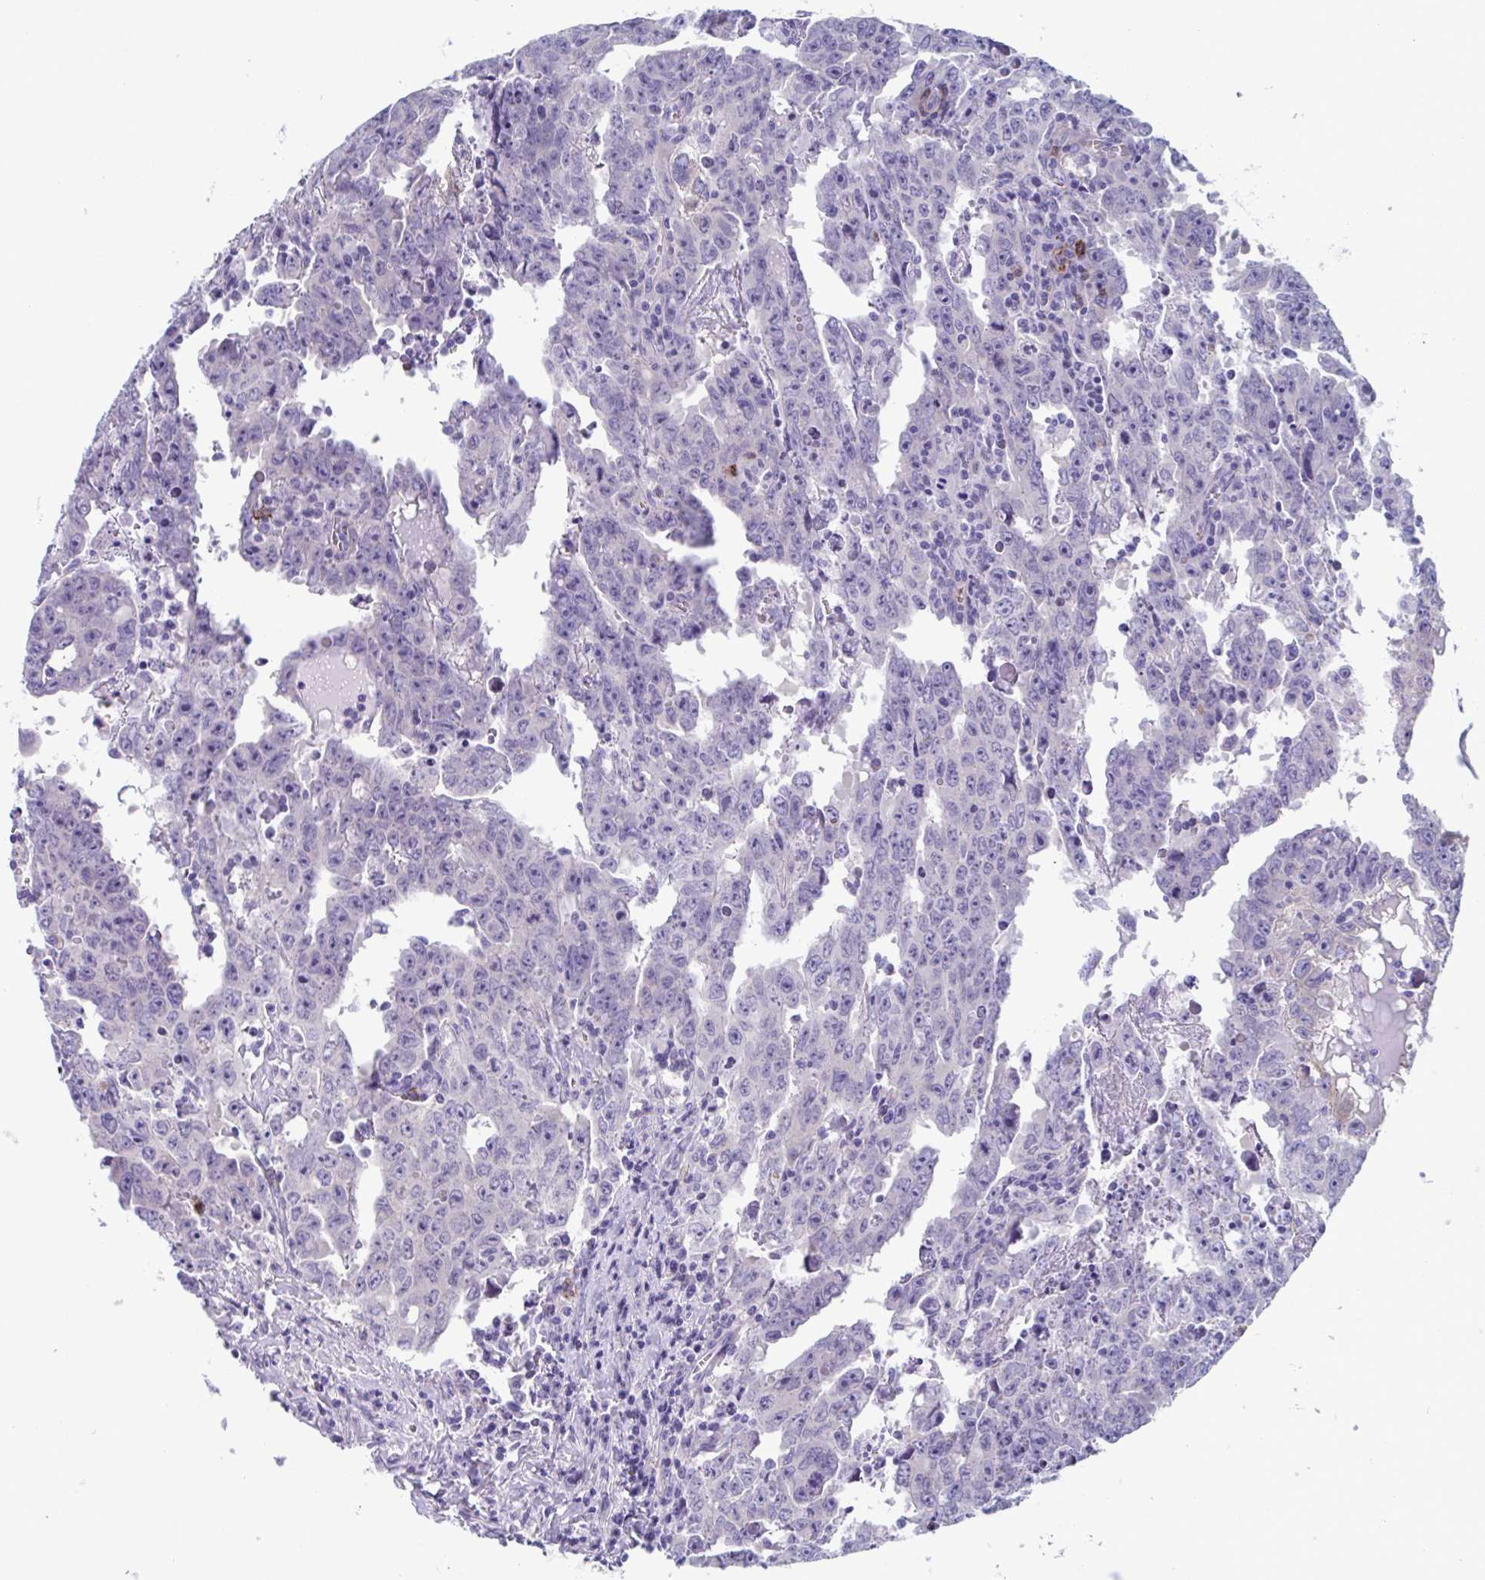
{"staining": {"intensity": "negative", "quantity": "none", "location": "none"}, "tissue": "testis cancer", "cell_type": "Tumor cells", "image_type": "cancer", "snomed": [{"axis": "morphology", "description": "Carcinoma, Embryonal, NOS"}, {"axis": "topography", "description": "Testis"}], "caption": "Immunohistochemical staining of human embryonal carcinoma (testis) reveals no significant positivity in tumor cells.", "gene": "LPIN3", "patient": {"sex": "male", "age": 22}}